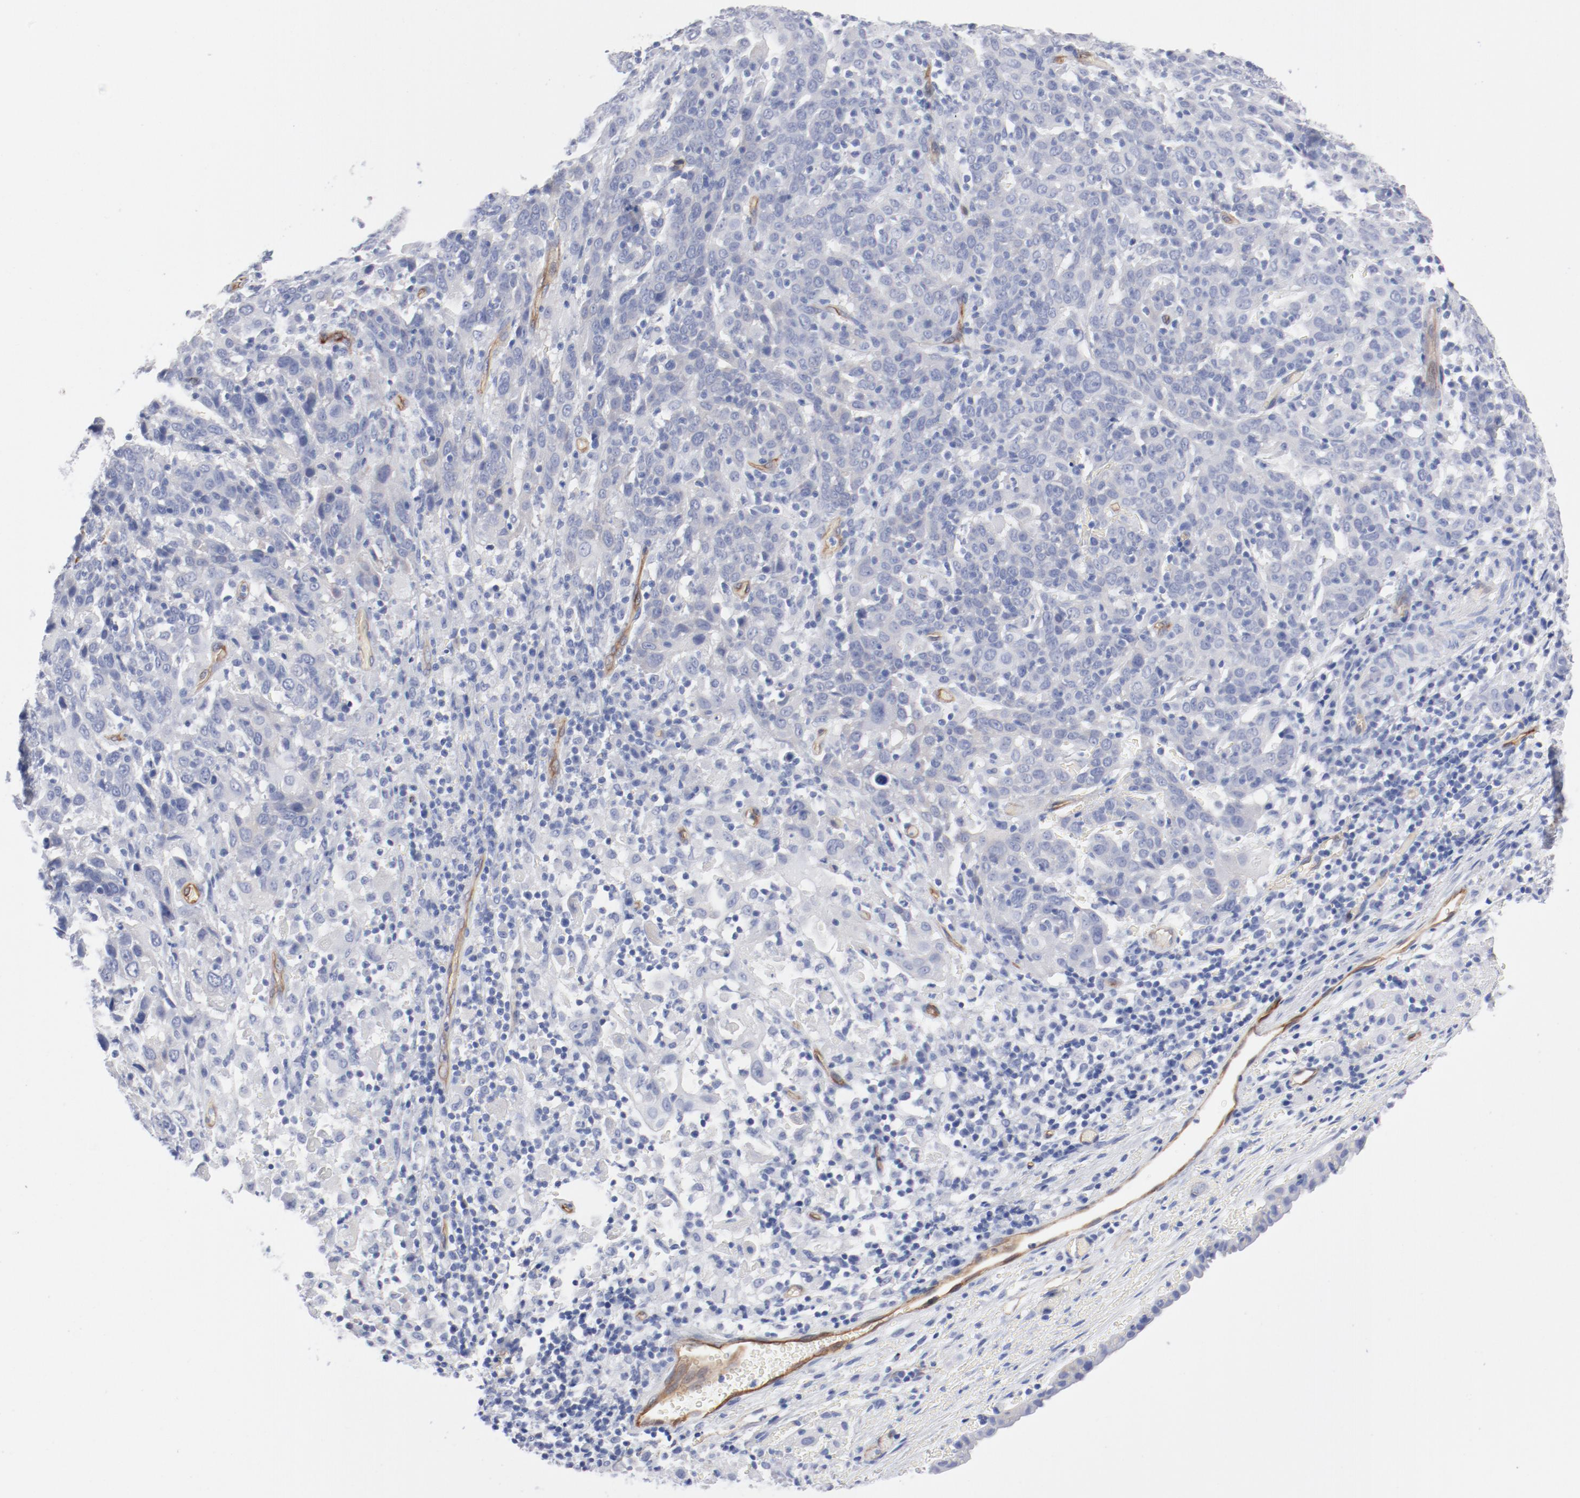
{"staining": {"intensity": "negative", "quantity": "none", "location": "none"}, "tissue": "cervical cancer", "cell_type": "Tumor cells", "image_type": "cancer", "snomed": [{"axis": "morphology", "description": "Normal tissue, NOS"}, {"axis": "morphology", "description": "Squamous cell carcinoma, NOS"}, {"axis": "topography", "description": "Cervix"}], "caption": "High power microscopy histopathology image of an IHC image of squamous cell carcinoma (cervical), revealing no significant positivity in tumor cells.", "gene": "SHANK3", "patient": {"sex": "female", "age": 67}}